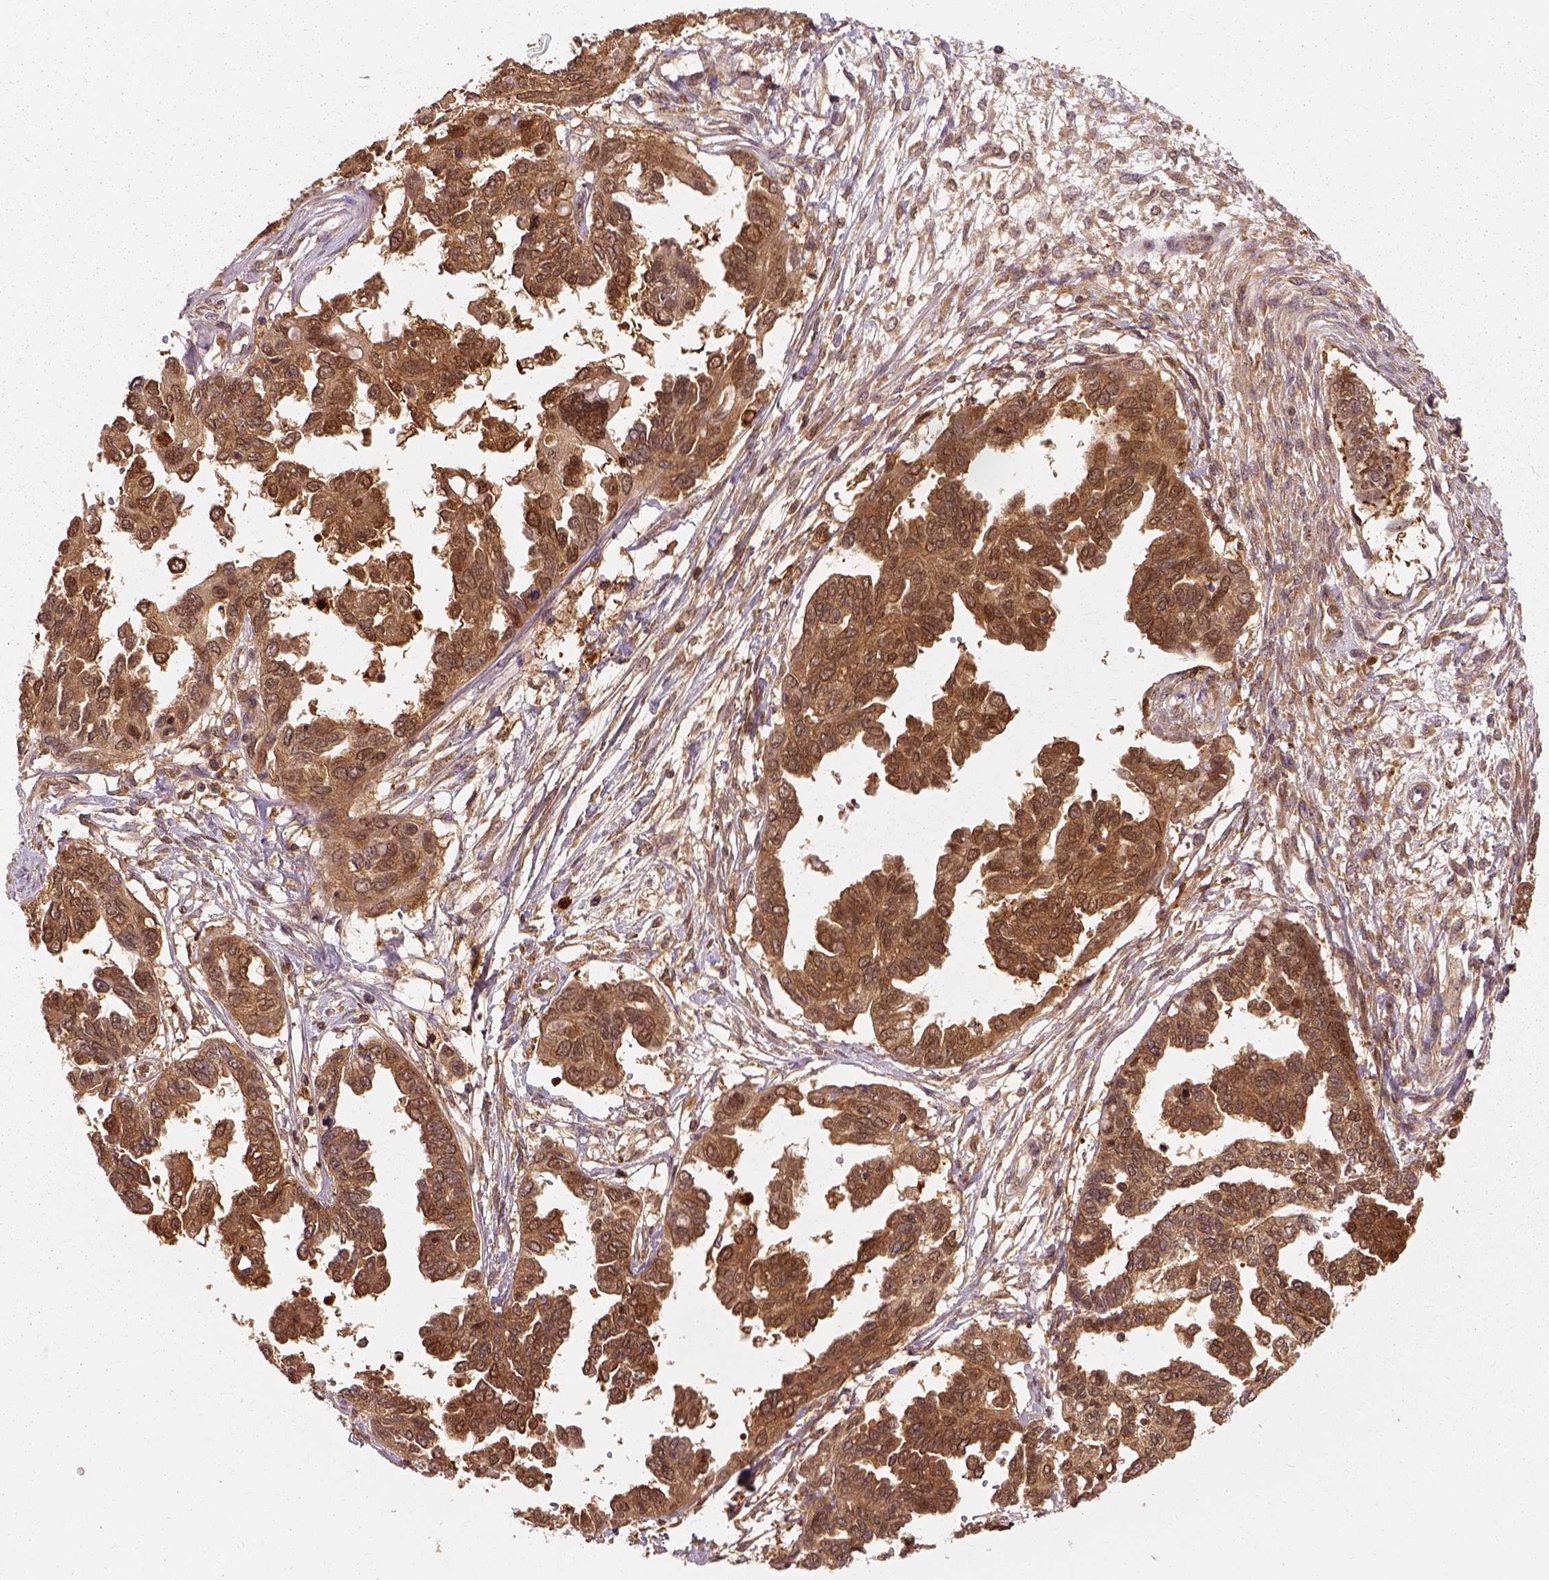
{"staining": {"intensity": "strong", "quantity": ">75%", "location": "cytoplasmic/membranous"}, "tissue": "ovarian cancer", "cell_type": "Tumor cells", "image_type": "cancer", "snomed": [{"axis": "morphology", "description": "Cystadenocarcinoma, serous, NOS"}, {"axis": "topography", "description": "Ovary"}], "caption": "This is a photomicrograph of IHC staining of ovarian cancer (serous cystadenocarcinoma), which shows strong positivity in the cytoplasmic/membranous of tumor cells.", "gene": "GPI", "patient": {"sex": "female", "age": 53}}